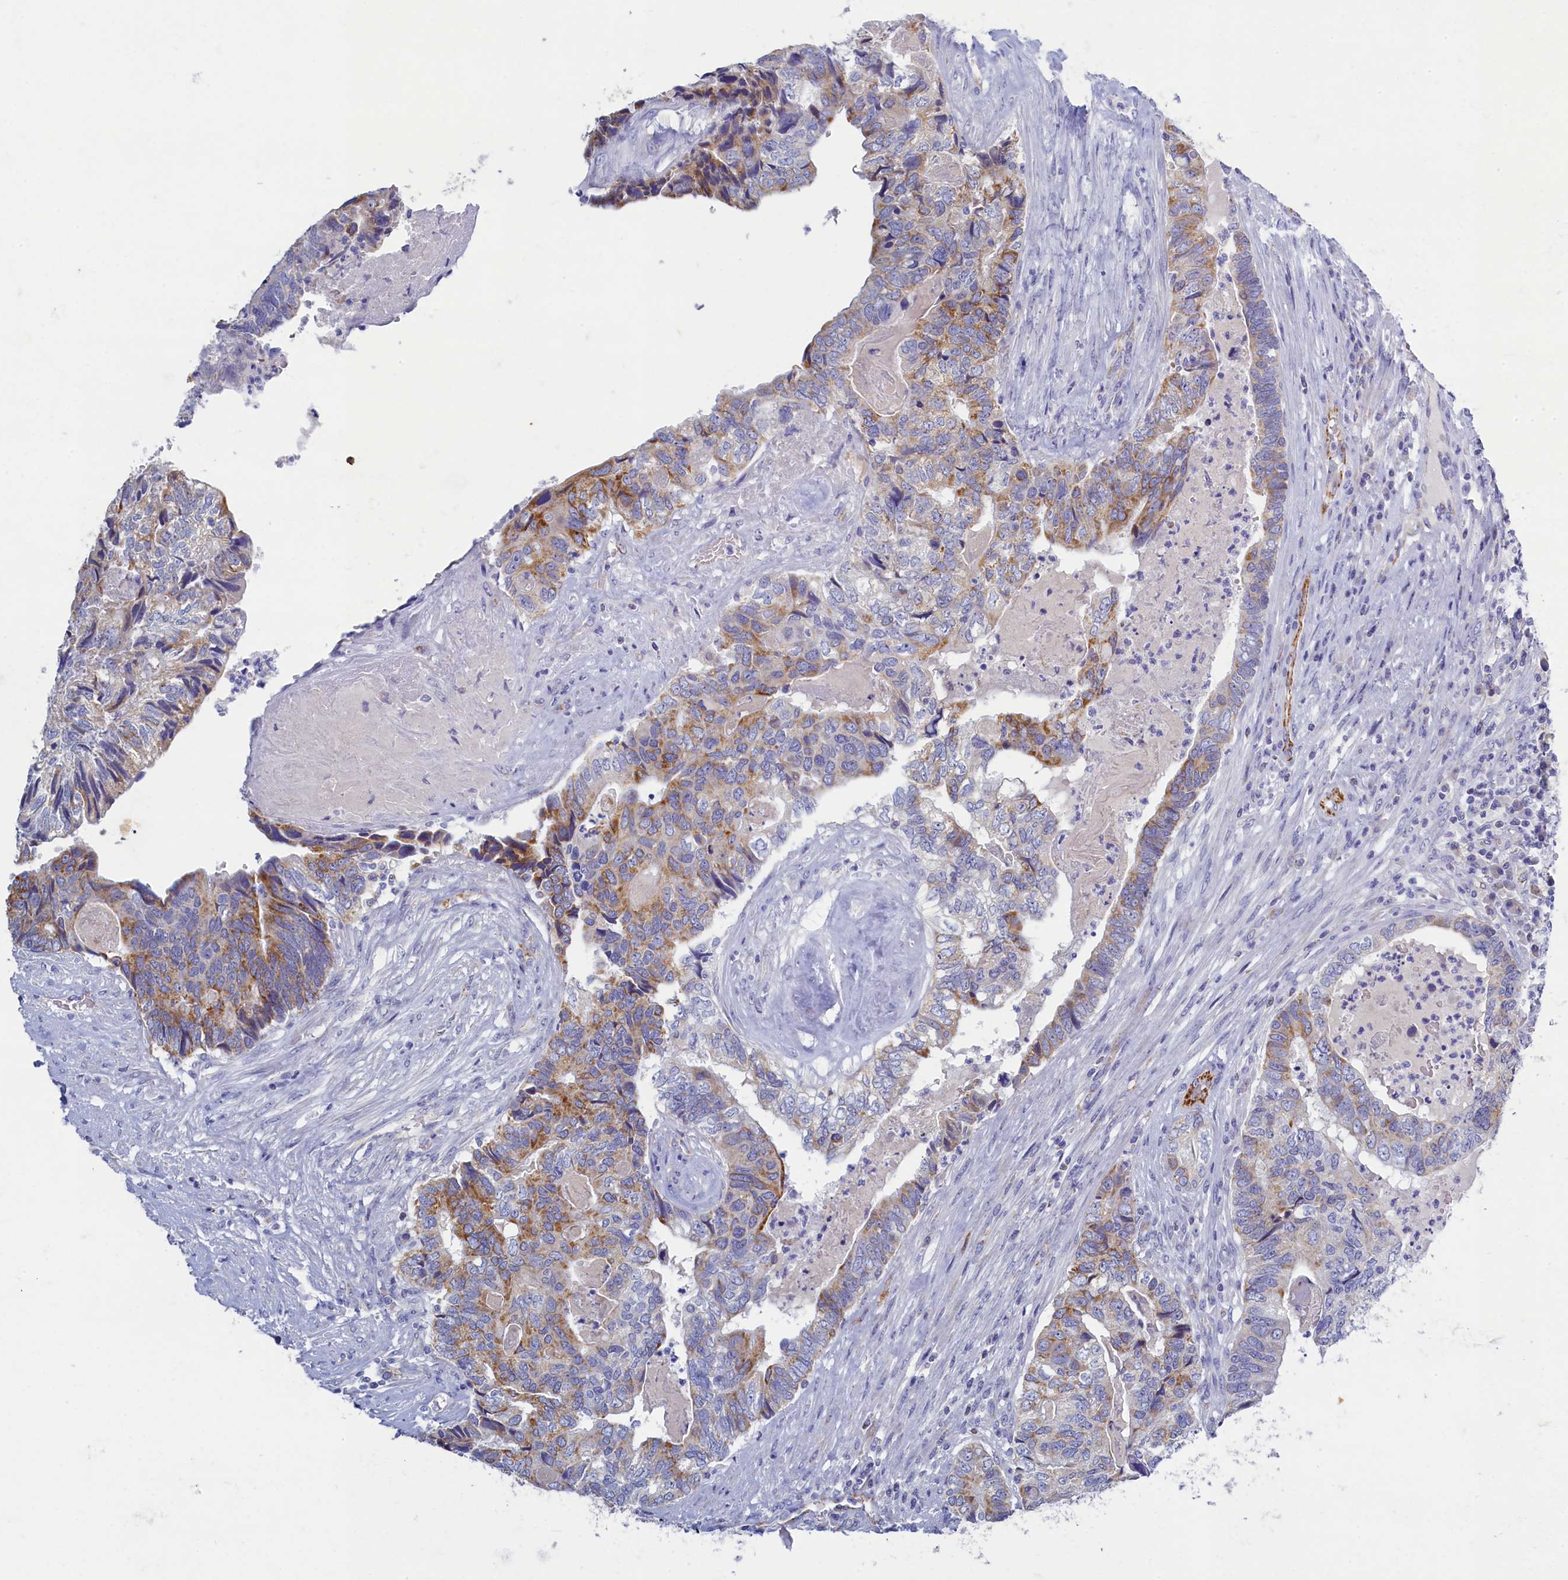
{"staining": {"intensity": "strong", "quantity": "25%-75%", "location": "cytoplasmic/membranous"}, "tissue": "colorectal cancer", "cell_type": "Tumor cells", "image_type": "cancer", "snomed": [{"axis": "morphology", "description": "Adenocarcinoma, NOS"}, {"axis": "topography", "description": "Colon"}], "caption": "A high-resolution image shows IHC staining of adenocarcinoma (colorectal), which demonstrates strong cytoplasmic/membranous staining in about 25%-75% of tumor cells.", "gene": "OCIAD2", "patient": {"sex": "female", "age": 67}}